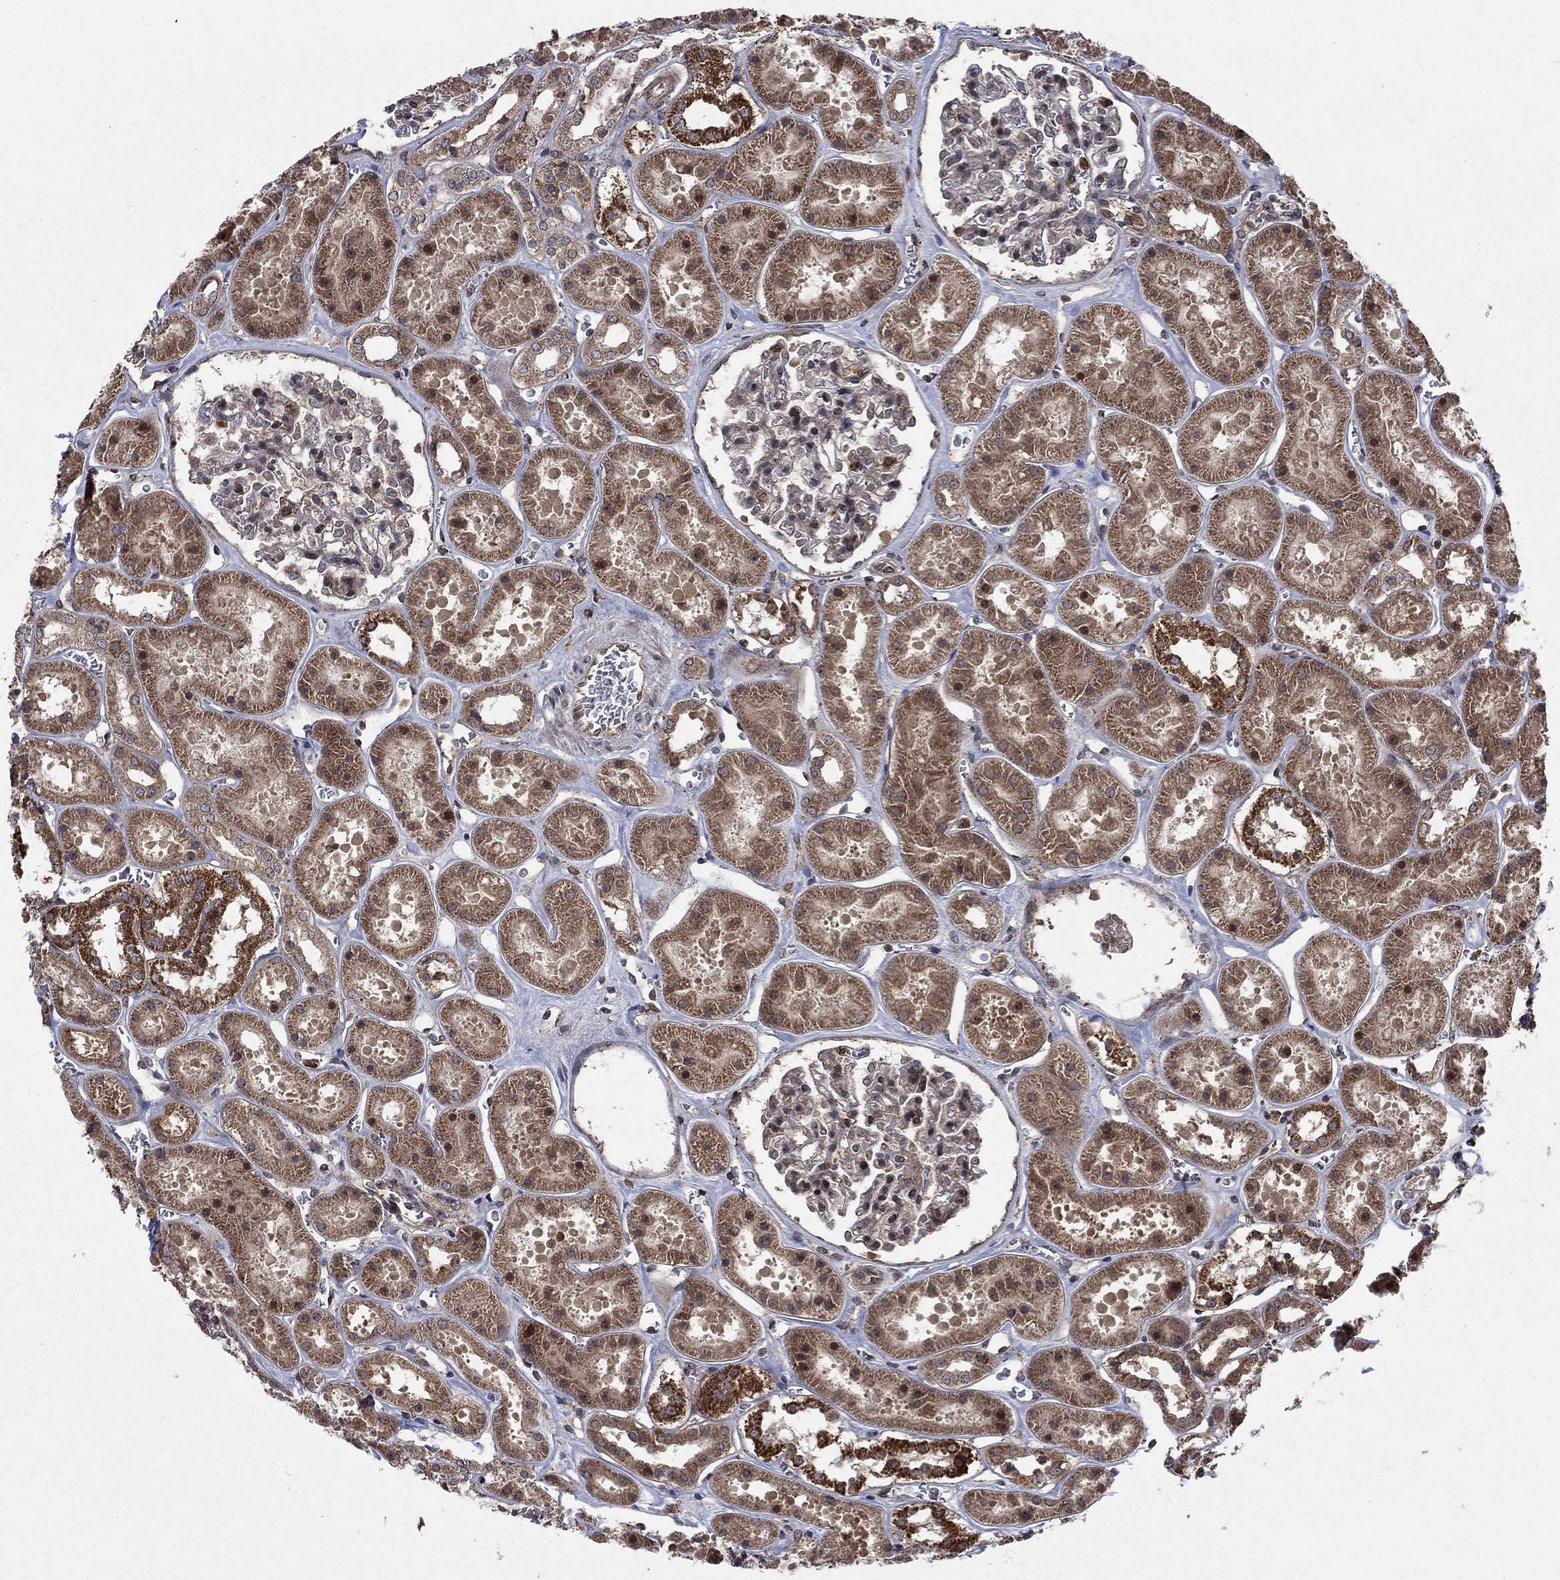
{"staining": {"intensity": "moderate", "quantity": "25%-75%", "location": "nuclear"}, "tissue": "kidney", "cell_type": "Cells in glomeruli", "image_type": "normal", "snomed": [{"axis": "morphology", "description": "Normal tissue, NOS"}, {"axis": "topography", "description": "Kidney"}], "caption": "High-magnification brightfield microscopy of normal kidney stained with DAB (brown) and counterstained with hematoxylin (blue). cells in glomeruli exhibit moderate nuclear expression is seen in approximately25%-75% of cells.", "gene": "IFI35", "patient": {"sex": "female", "age": 41}}